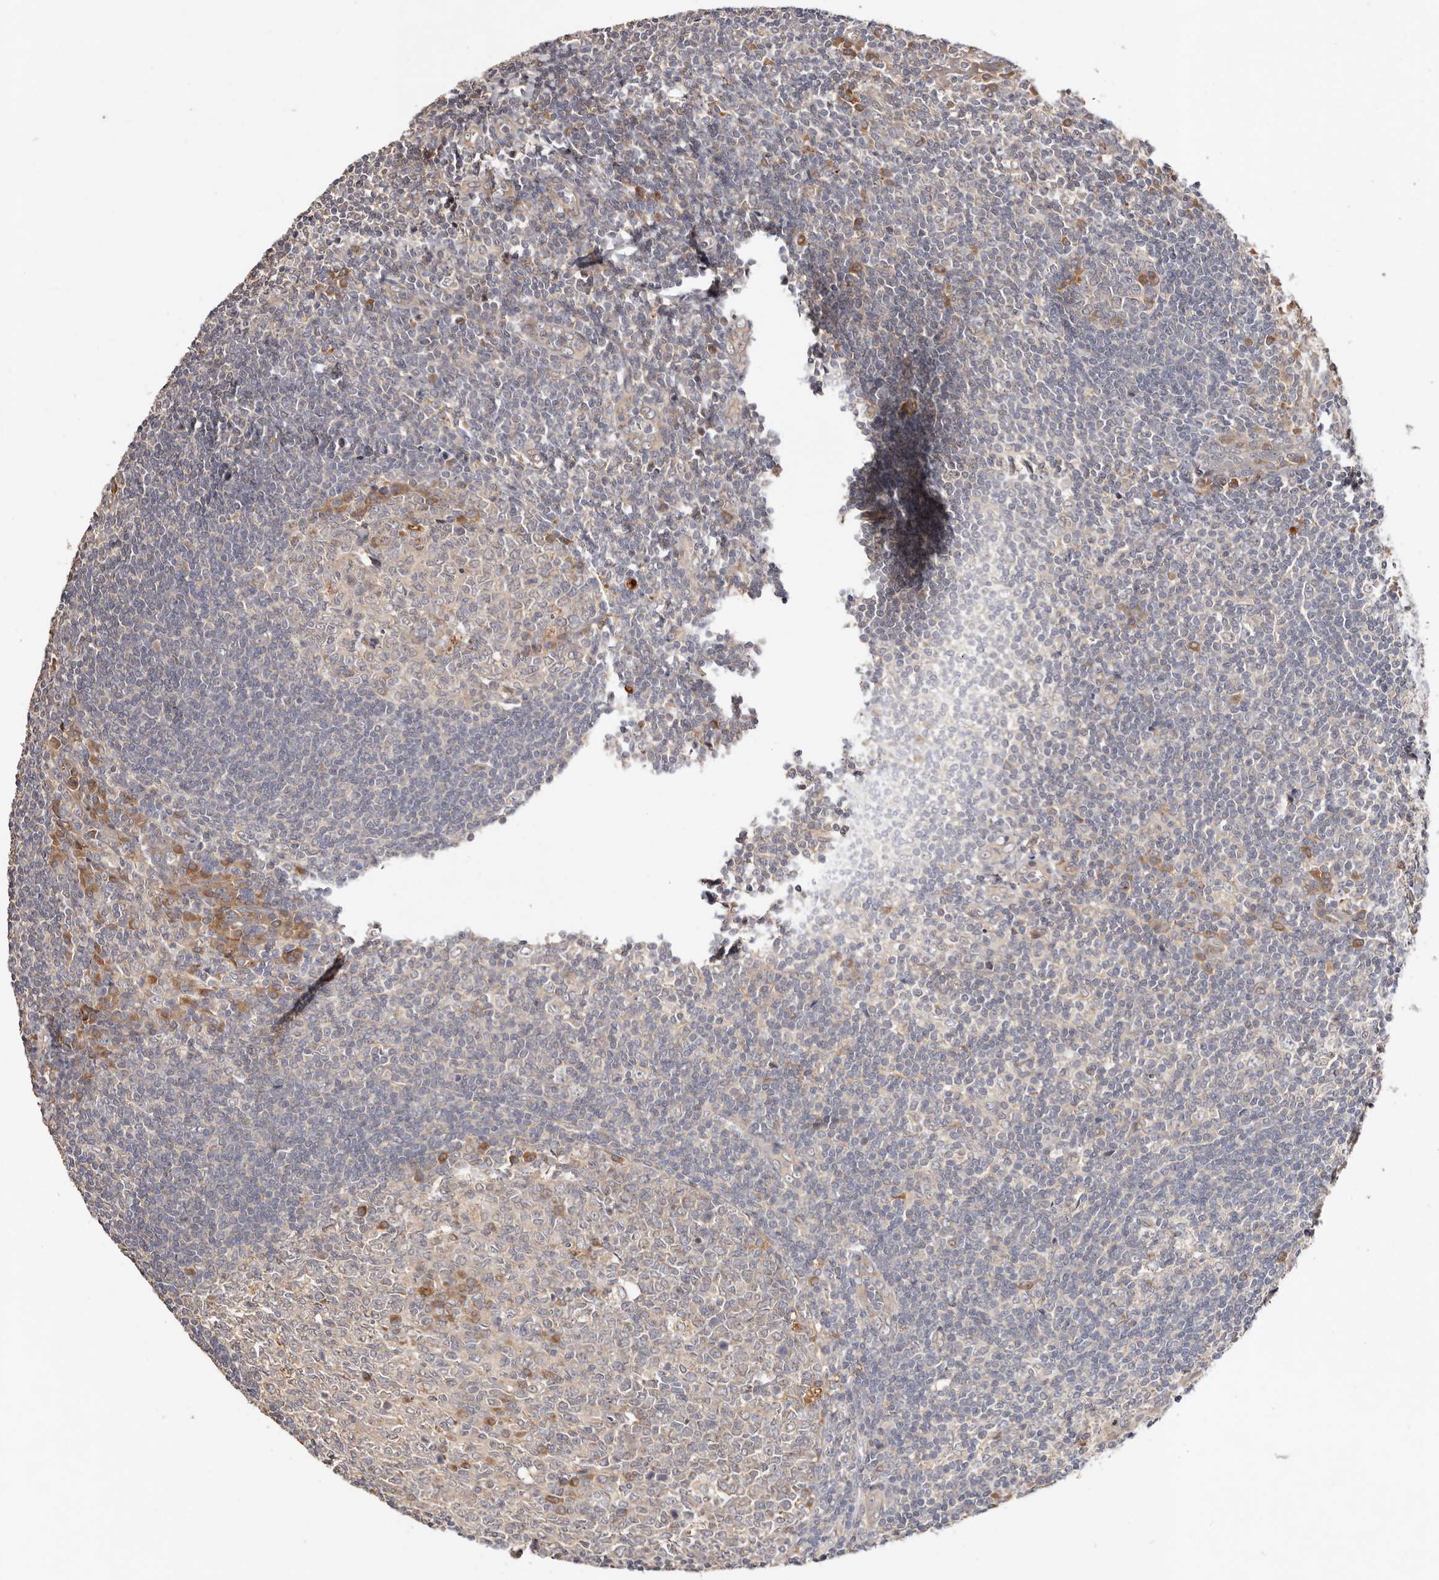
{"staining": {"intensity": "moderate", "quantity": "<25%", "location": "cytoplasmic/membranous"}, "tissue": "tonsil", "cell_type": "Germinal center cells", "image_type": "normal", "snomed": [{"axis": "morphology", "description": "Normal tissue, NOS"}, {"axis": "topography", "description": "Tonsil"}], "caption": "A histopathology image of tonsil stained for a protein shows moderate cytoplasmic/membranous brown staining in germinal center cells. (brown staining indicates protein expression, while blue staining denotes nuclei).", "gene": "USP33", "patient": {"sex": "male", "age": 27}}